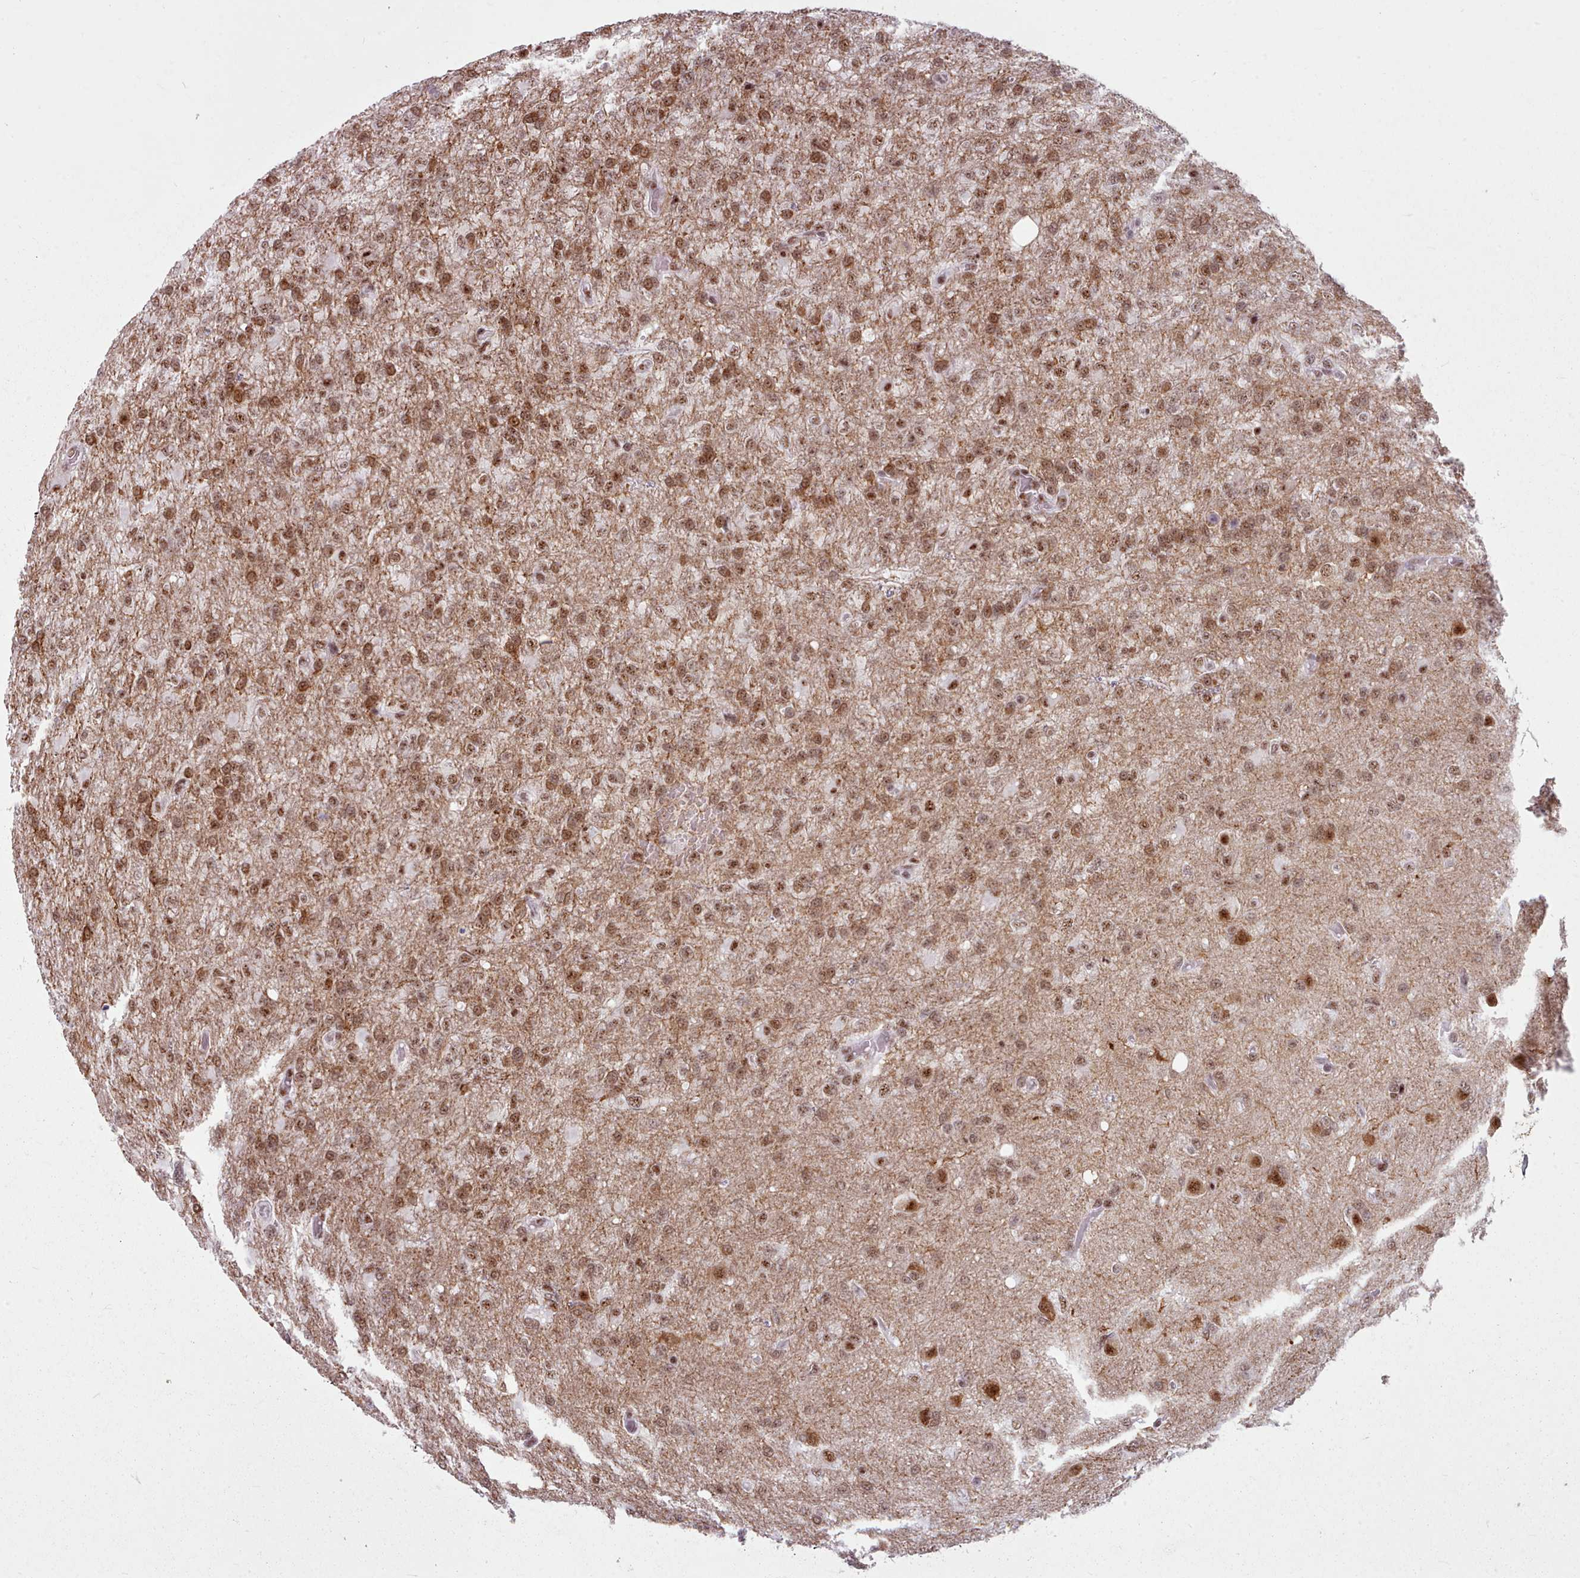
{"staining": {"intensity": "moderate", "quantity": ">75%", "location": "cytoplasmic/membranous,nuclear"}, "tissue": "glioma", "cell_type": "Tumor cells", "image_type": "cancer", "snomed": [{"axis": "morphology", "description": "Glioma, malignant, High grade"}, {"axis": "topography", "description": "Brain"}], "caption": "This is a photomicrograph of immunohistochemistry (IHC) staining of glioma, which shows moderate expression in the cytoplasmic/membranous and nuclear of tumor cells.", "gene": "SRRM1", "patient": {"sex": "female", "age": 74}}